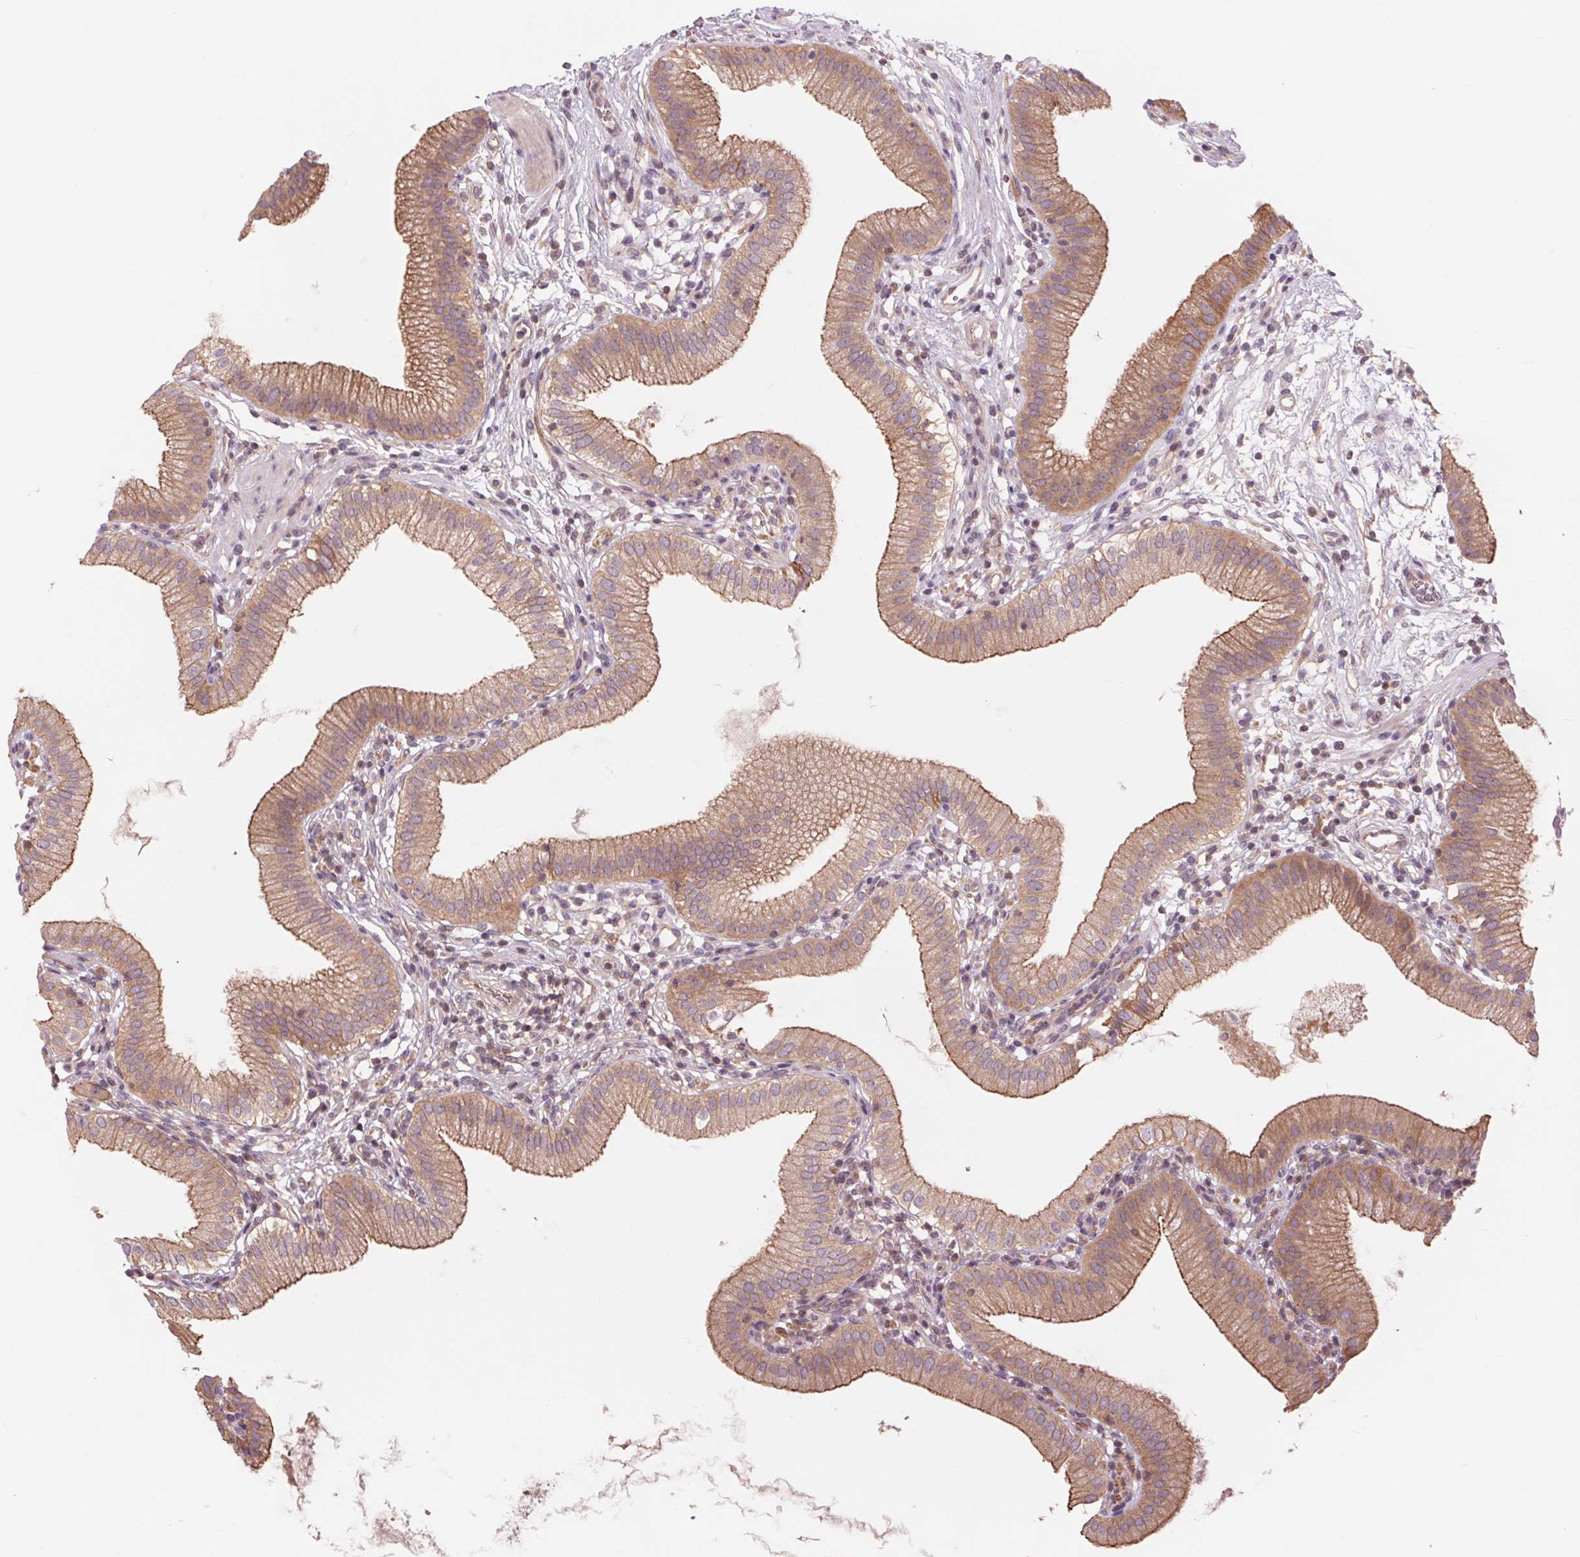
{"staining": {"intensity": "moderate", "quantity": ">75%", "location": "cytoplasmic/membranous"}, "tissue": "gallbladder", "cell_type": "Glandular cells", "image_type": "normal", "snomed": [{"axis": "morphology", "description": "Normal tissue, NOS"}, {"axis": "topography", "description": "Gallbladder"}], "caption": "Immunohistochemistry of benign human gallbladder shows medium levels of moderate cytoplasmic/membranous expression in about >75% of glandular cells.", "gene": "SH3RF2", "patient": {"sex": "female", "age": 65}}